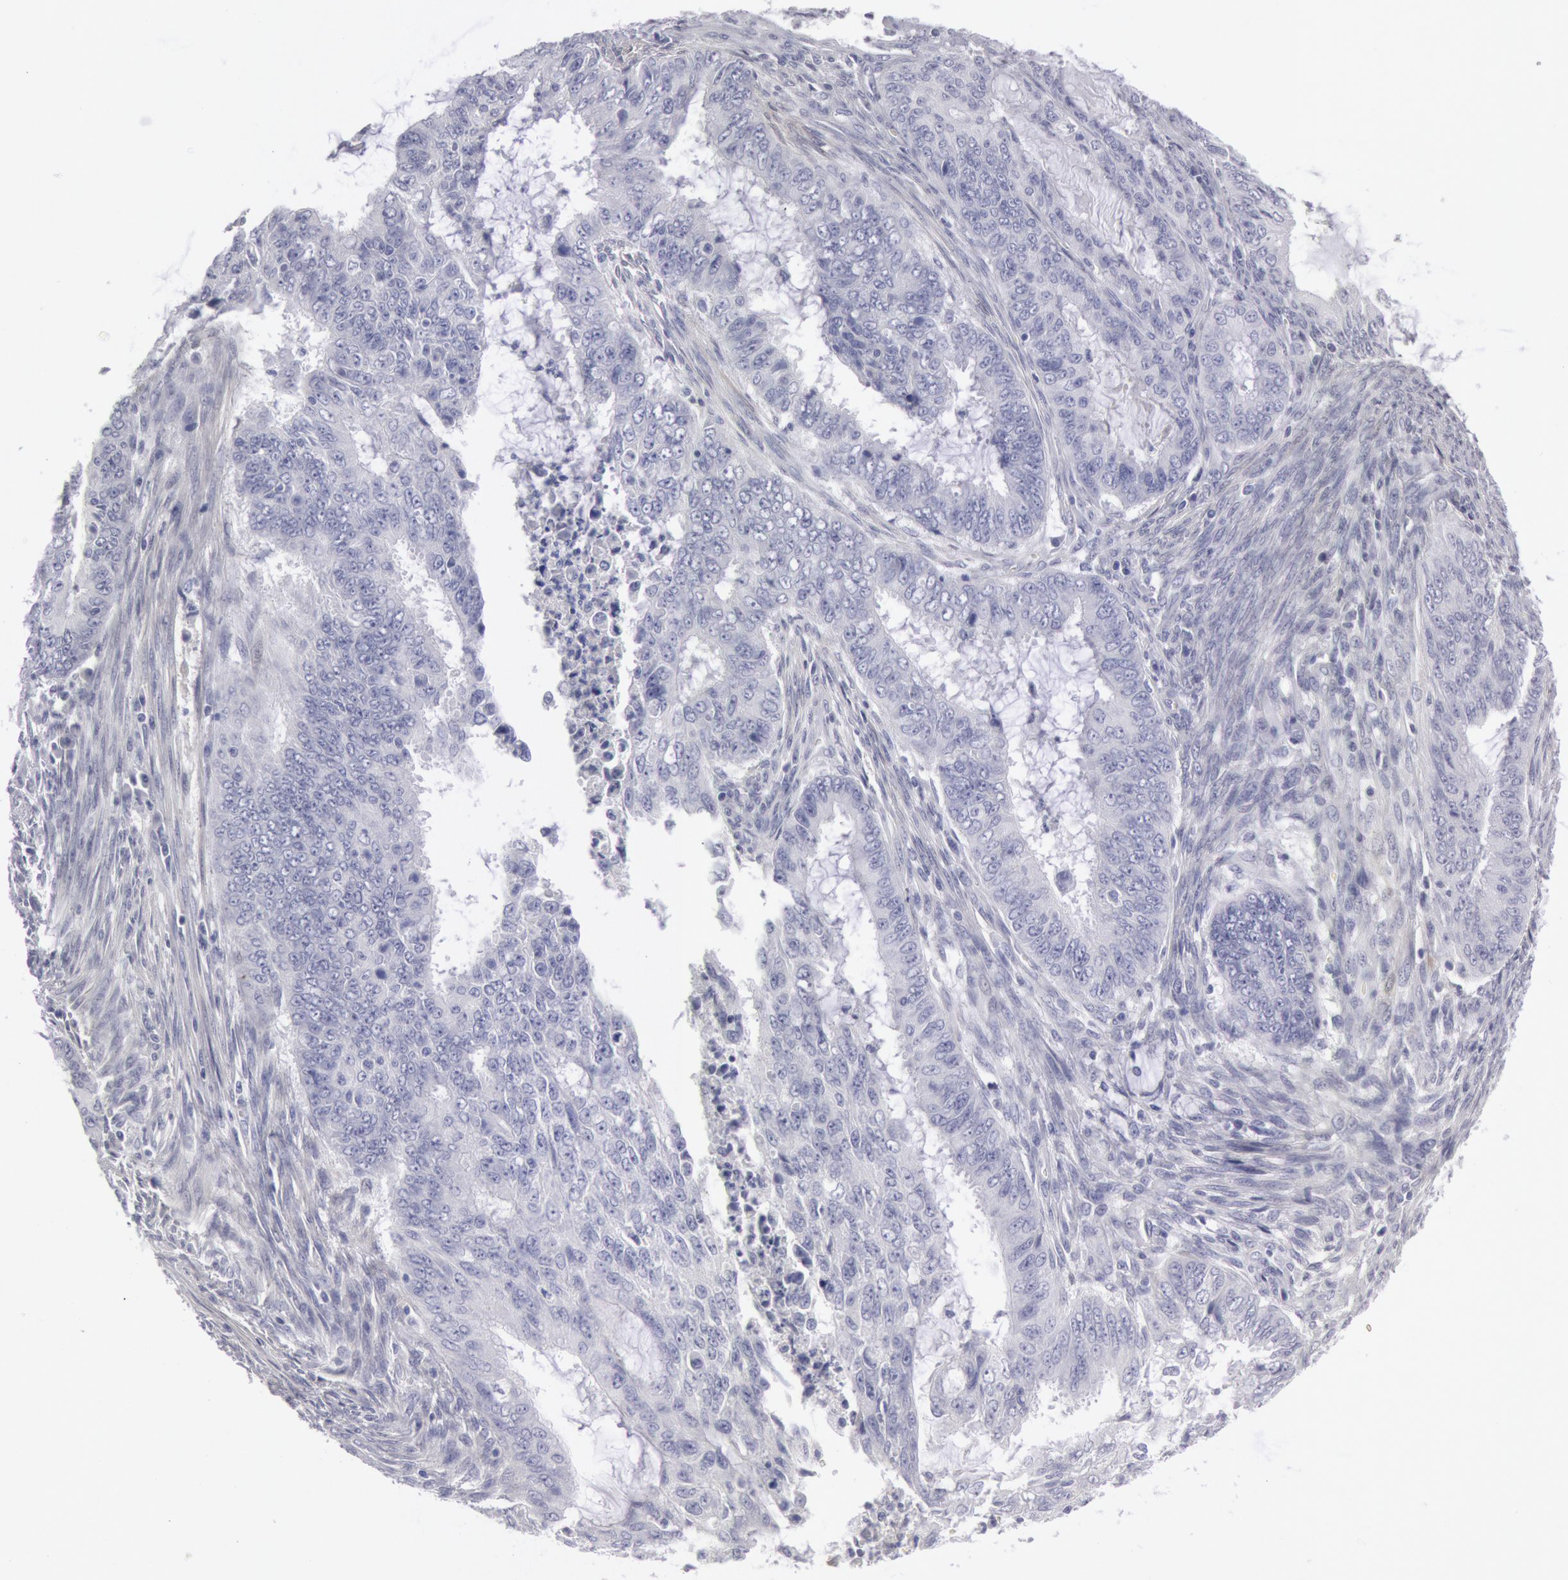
{"staining": {"intensity": "negative", "quantity": "none", "location": "none"}, "tissue": "endometrial cancer", "cell_type": "Tumor cells", "image_type": "cancer", "snomed": [{"axis": "morphology", "description": "Adenocarcinoma, NOS"}, {"axis": "topography", "description": "Endometrium"}], "caption": "Immunohistochemical staining of endometrial cancer exhibits no significant staining in tumor cells. (Brightfield microscopy of DAB (3,3'-diaminobenzidine) immunohistochemistry (IHC) at high magnification).", "gene": "FHL1", "patient": {"sex": "female", "age": 75}}